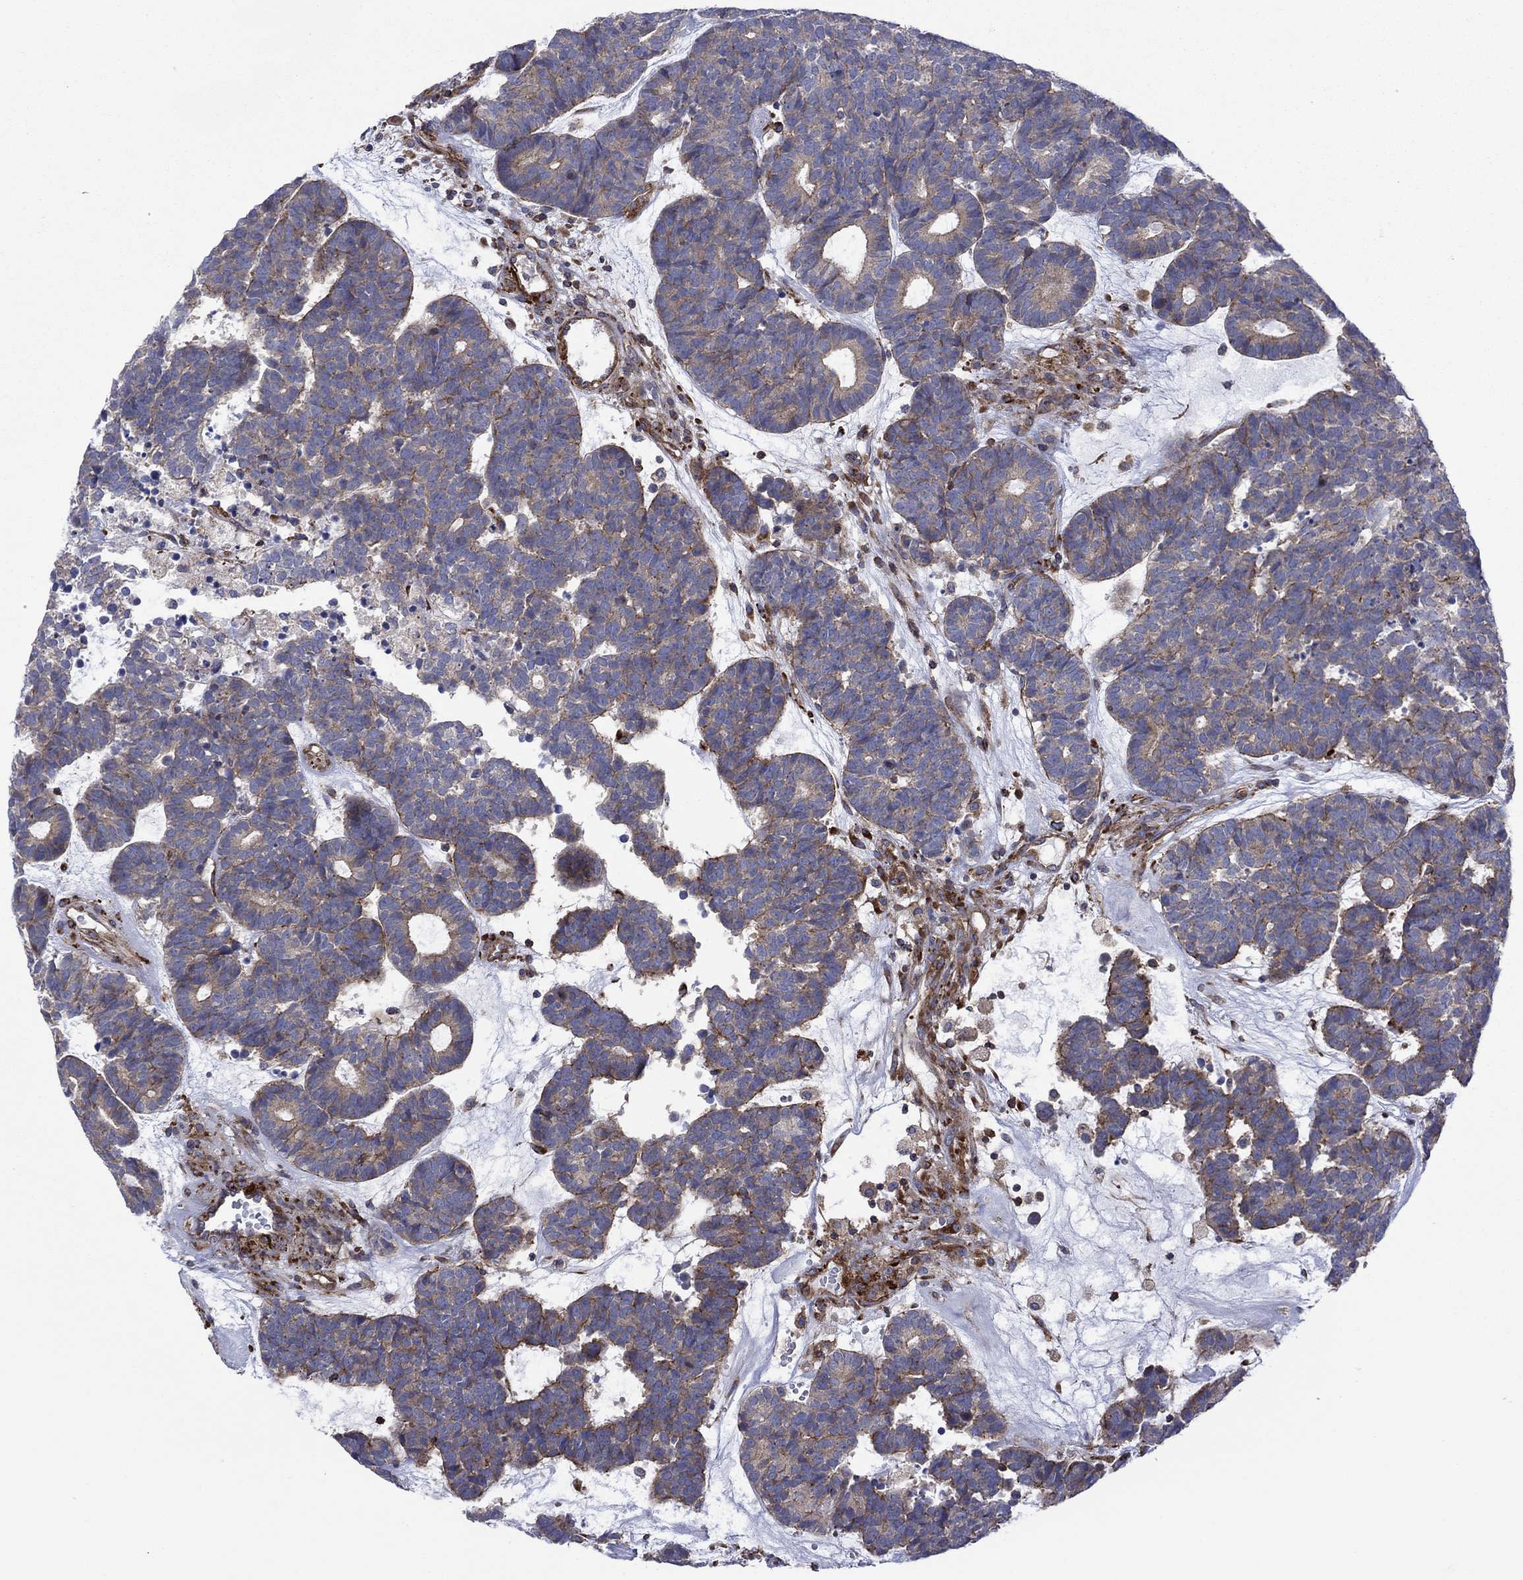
{"staining": {"intensity": "strong", "quantity": "<25%", "location": "cytoplasmic/membranous"}, "tissue": "head and neck cancer", "cell_type": "Tumor cells", "image_type": "cancer", "snomed": [{"axis": "morphology", "description": "Adenocarcinoma, NOS"}, {"axis": "topography", "description": "Head-Neck"}], "caption": "IHC photomicrograph of human head and neck adenocarcinoma stained for a protein (brown), which exhibits medium levels of strong cytoplasmic/membranous expression in approximately <25% of tumor cells.", "gene": "PAG1", "patient": {"sex": "female", "age": 81}}